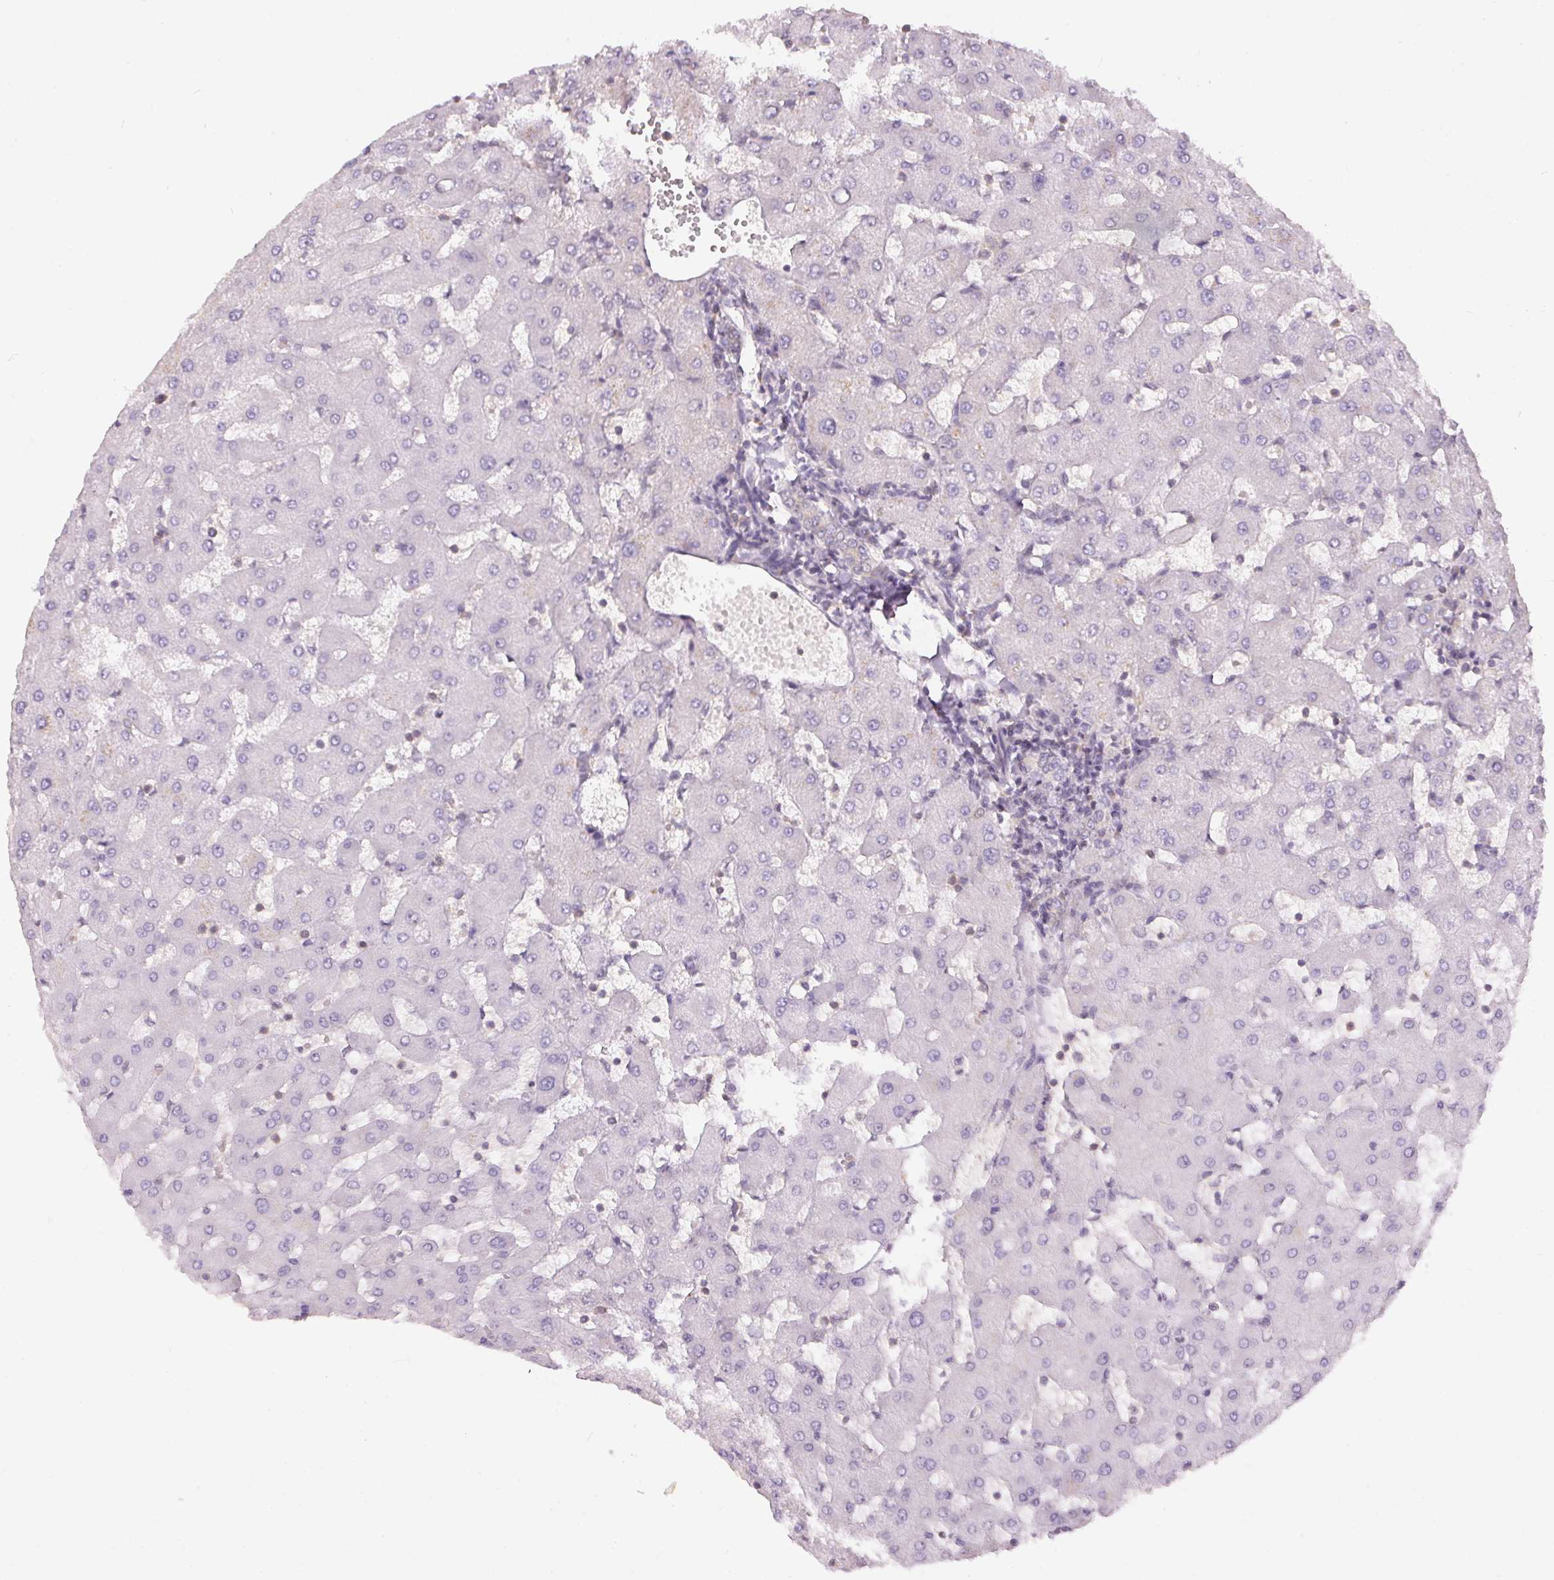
{"staining": {"intensity": "weak", "quantity": "<25%", "location": "cytoplasmic/membranous"}, "tissue": "liver", "cell_type": "Cholangiocytes", "image_type": "normal", "snomed": [{"axis": "morphology", "description": "Normal tissue, NOS"}, {"axis": "topography", "description": "Liver"}], "caption": "Human liver stained for a protein using IHC exhibits no positivity in cholangiocytes.", "gene": "BLMH", "patient": {"sex": "female", "age": 63}}